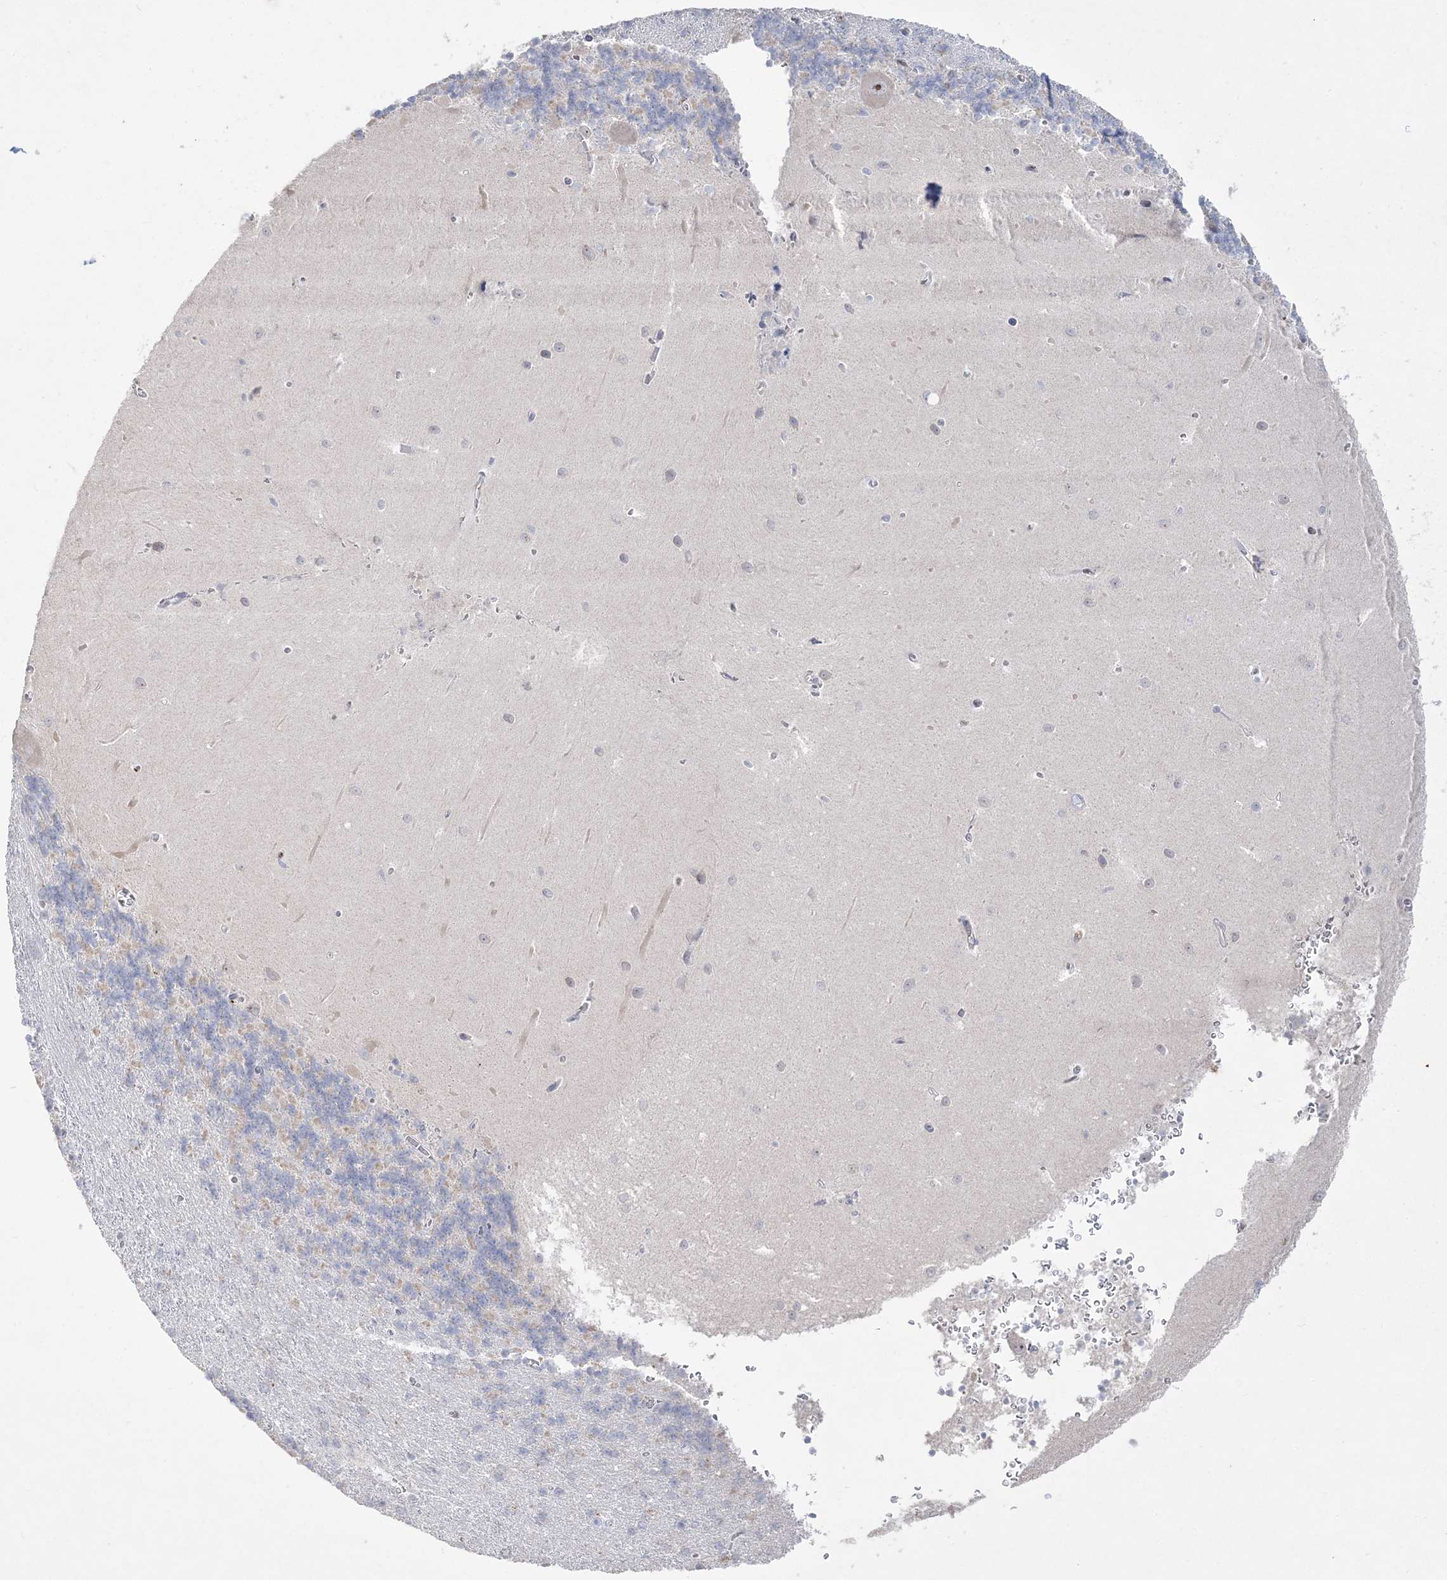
{"staining": {"intensity": "negative", "quantity": "none", "location": "none"}, "tissue": "cerebellum", "cell_type": "Cells in granular layer", "image_type": "normal", "snomed": [{"axis": "morphology", "description": "Normal tissue, NOS"}, {"axis": "topography", "description": "Cerebellum"}], "caption": "Immunohistochemical staining of unremarkable cerebellum shows no significant expression in cells in granular layer. (IHC, brightfield microscopy, high magnification).", "gene": "NOP16", "patient": {"sex": "male", "age": 37}}